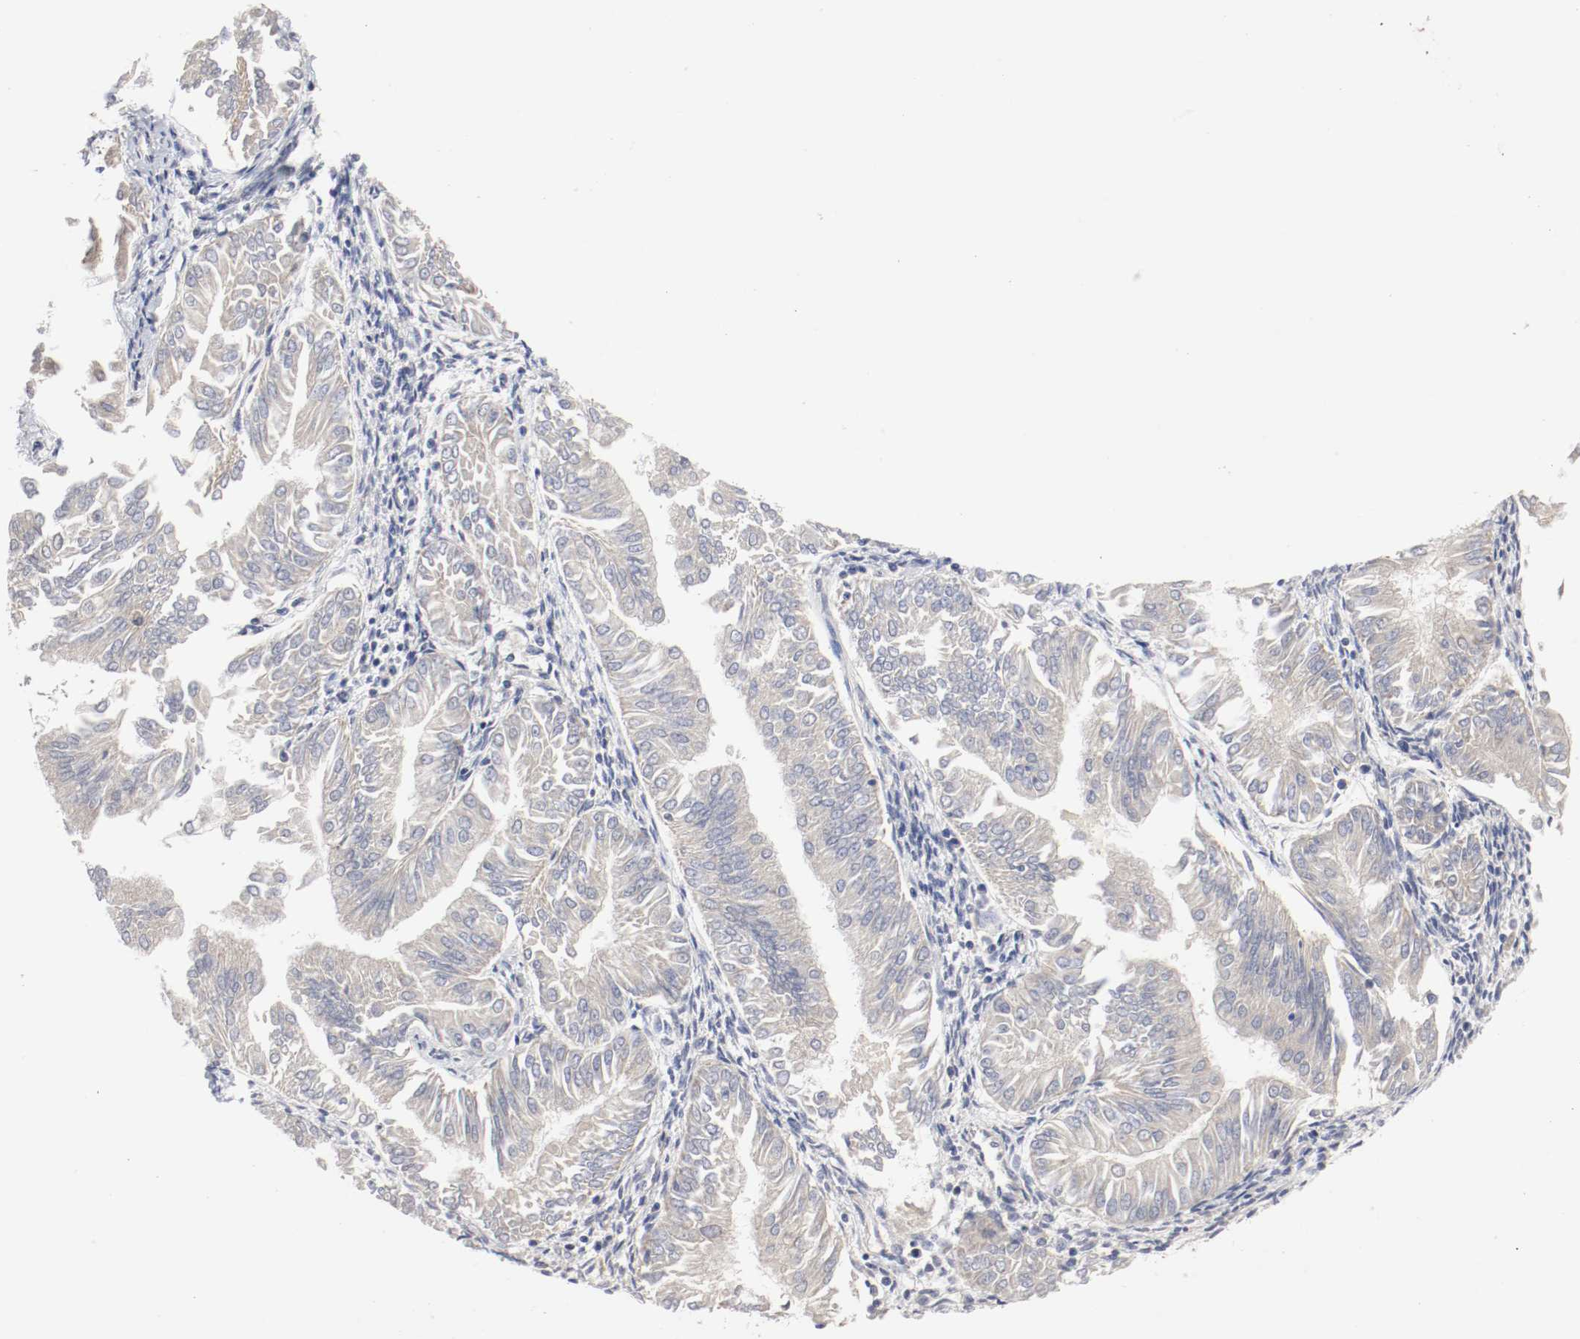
{"staining": {"intensity": "weak", "quantity": ">75%", "location": "cytoplasmic/membranous"}, "tissue": "endometrial cancer", "cell_type": "Tumor cells", "image_type": "cancer", "snomed": [{"axis": "morphology", "description": "Adenocarcinoma, NOS"}, {"axis": "topography", "description": "Endometrium"}], "caption": "Immunohistochemistry (IHC) (DAB) staining of endometrial cancer displays weak cytoplasmic/membranous protein staining in approximately >75% of tumor cells. Nuclei are stained in blue.", "gene": "AFG3L2", "patient": {"sex": "female", "age": 53}}